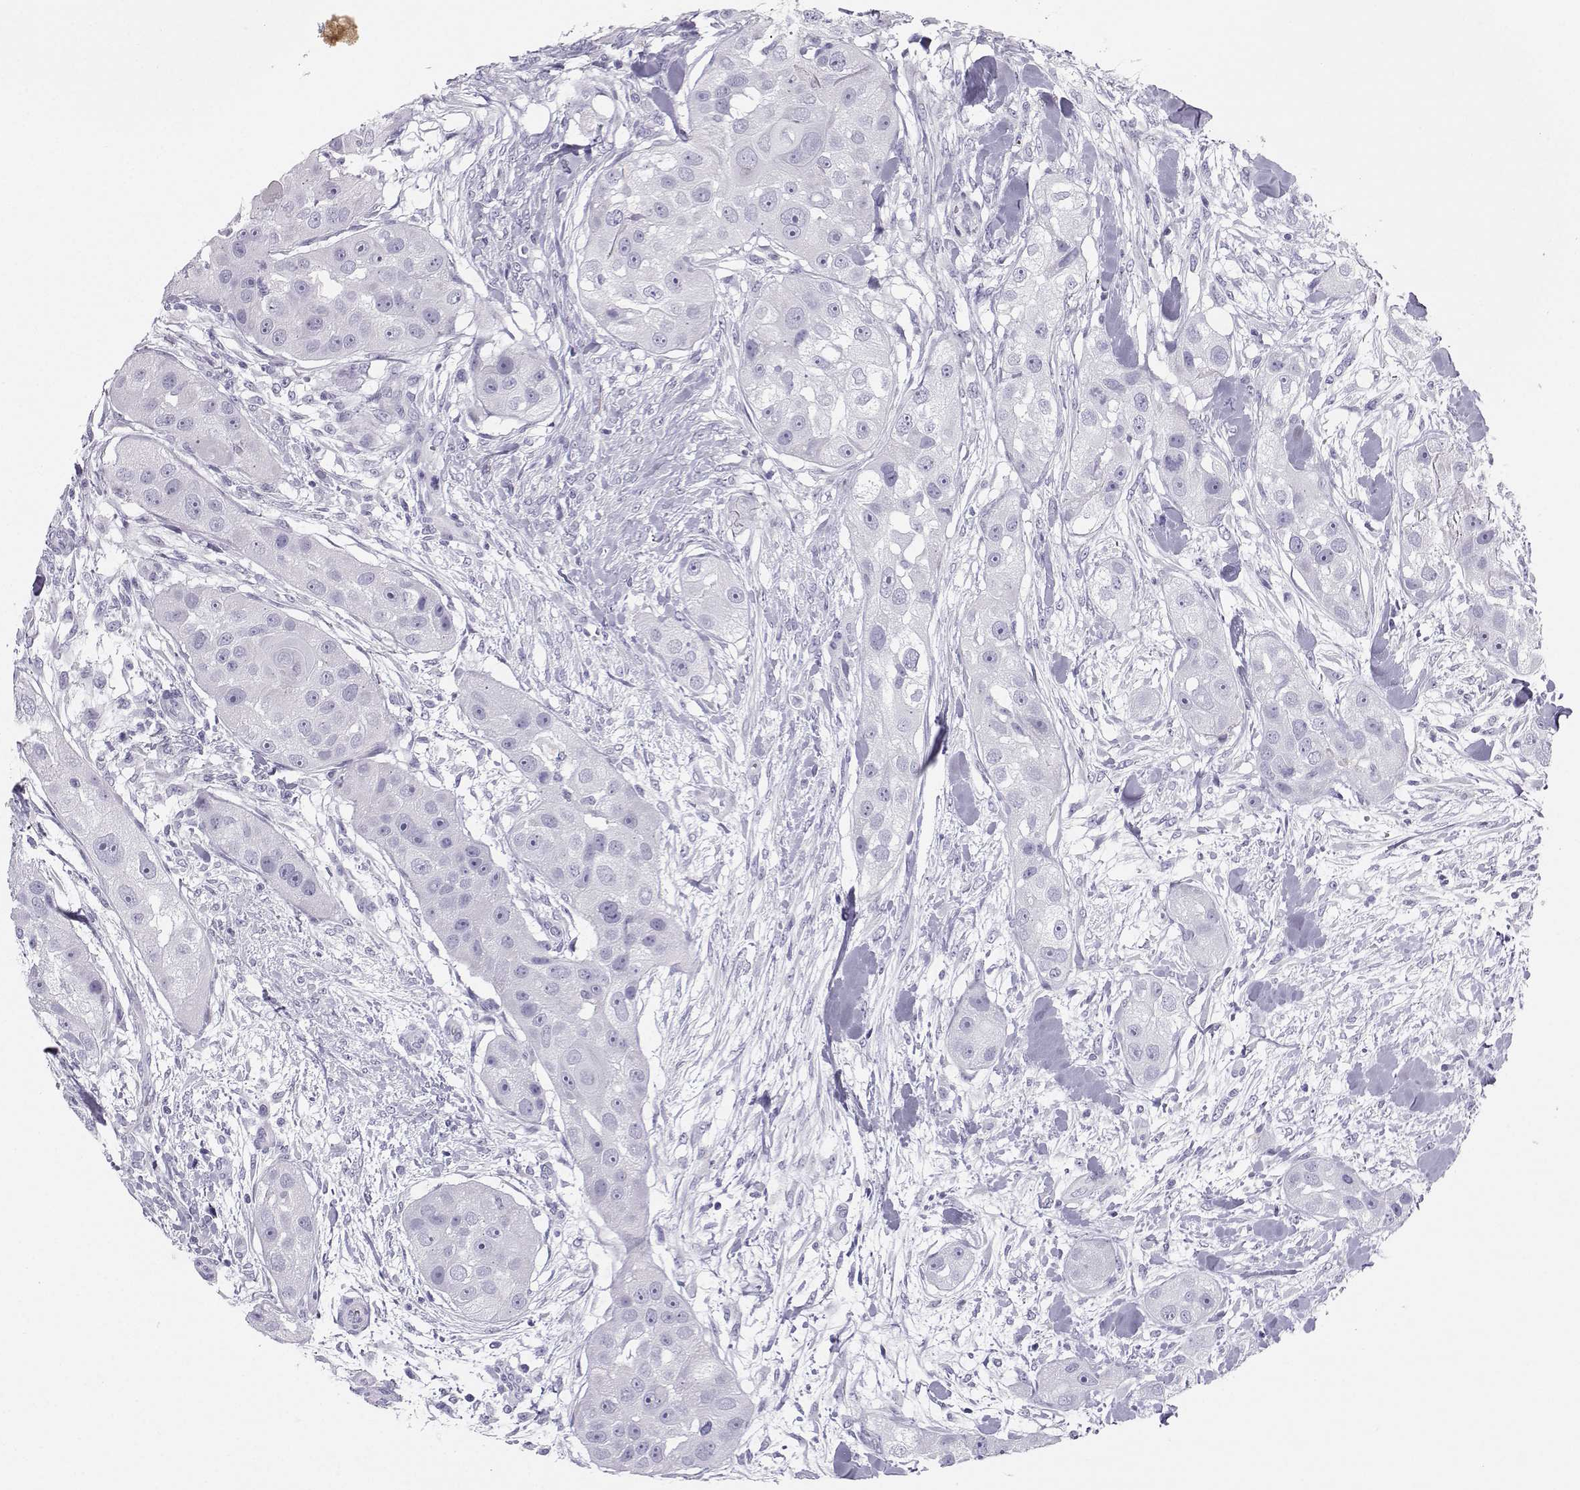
{"staining": {"intensity": "negative", "quantity": "none", "location": "none"}, "tissue": "head and neck cancer", "cell_type": "Tumor cells", "image_type": "cancer", "snomed": [{"axis": "morphology", "description": "Squamous cell carcinoma, NOS"}, {"axis": "topography", "description": "Head-Neck"}], "caption": "DAB (3,3'-diaminobenzidine) immunohistochemical staining of squamous cell carcinoma (head and neck) displays no significant expression in tumor cells.", "gene": "IQCD", "patient": {"sex": "male", "age": 51}}